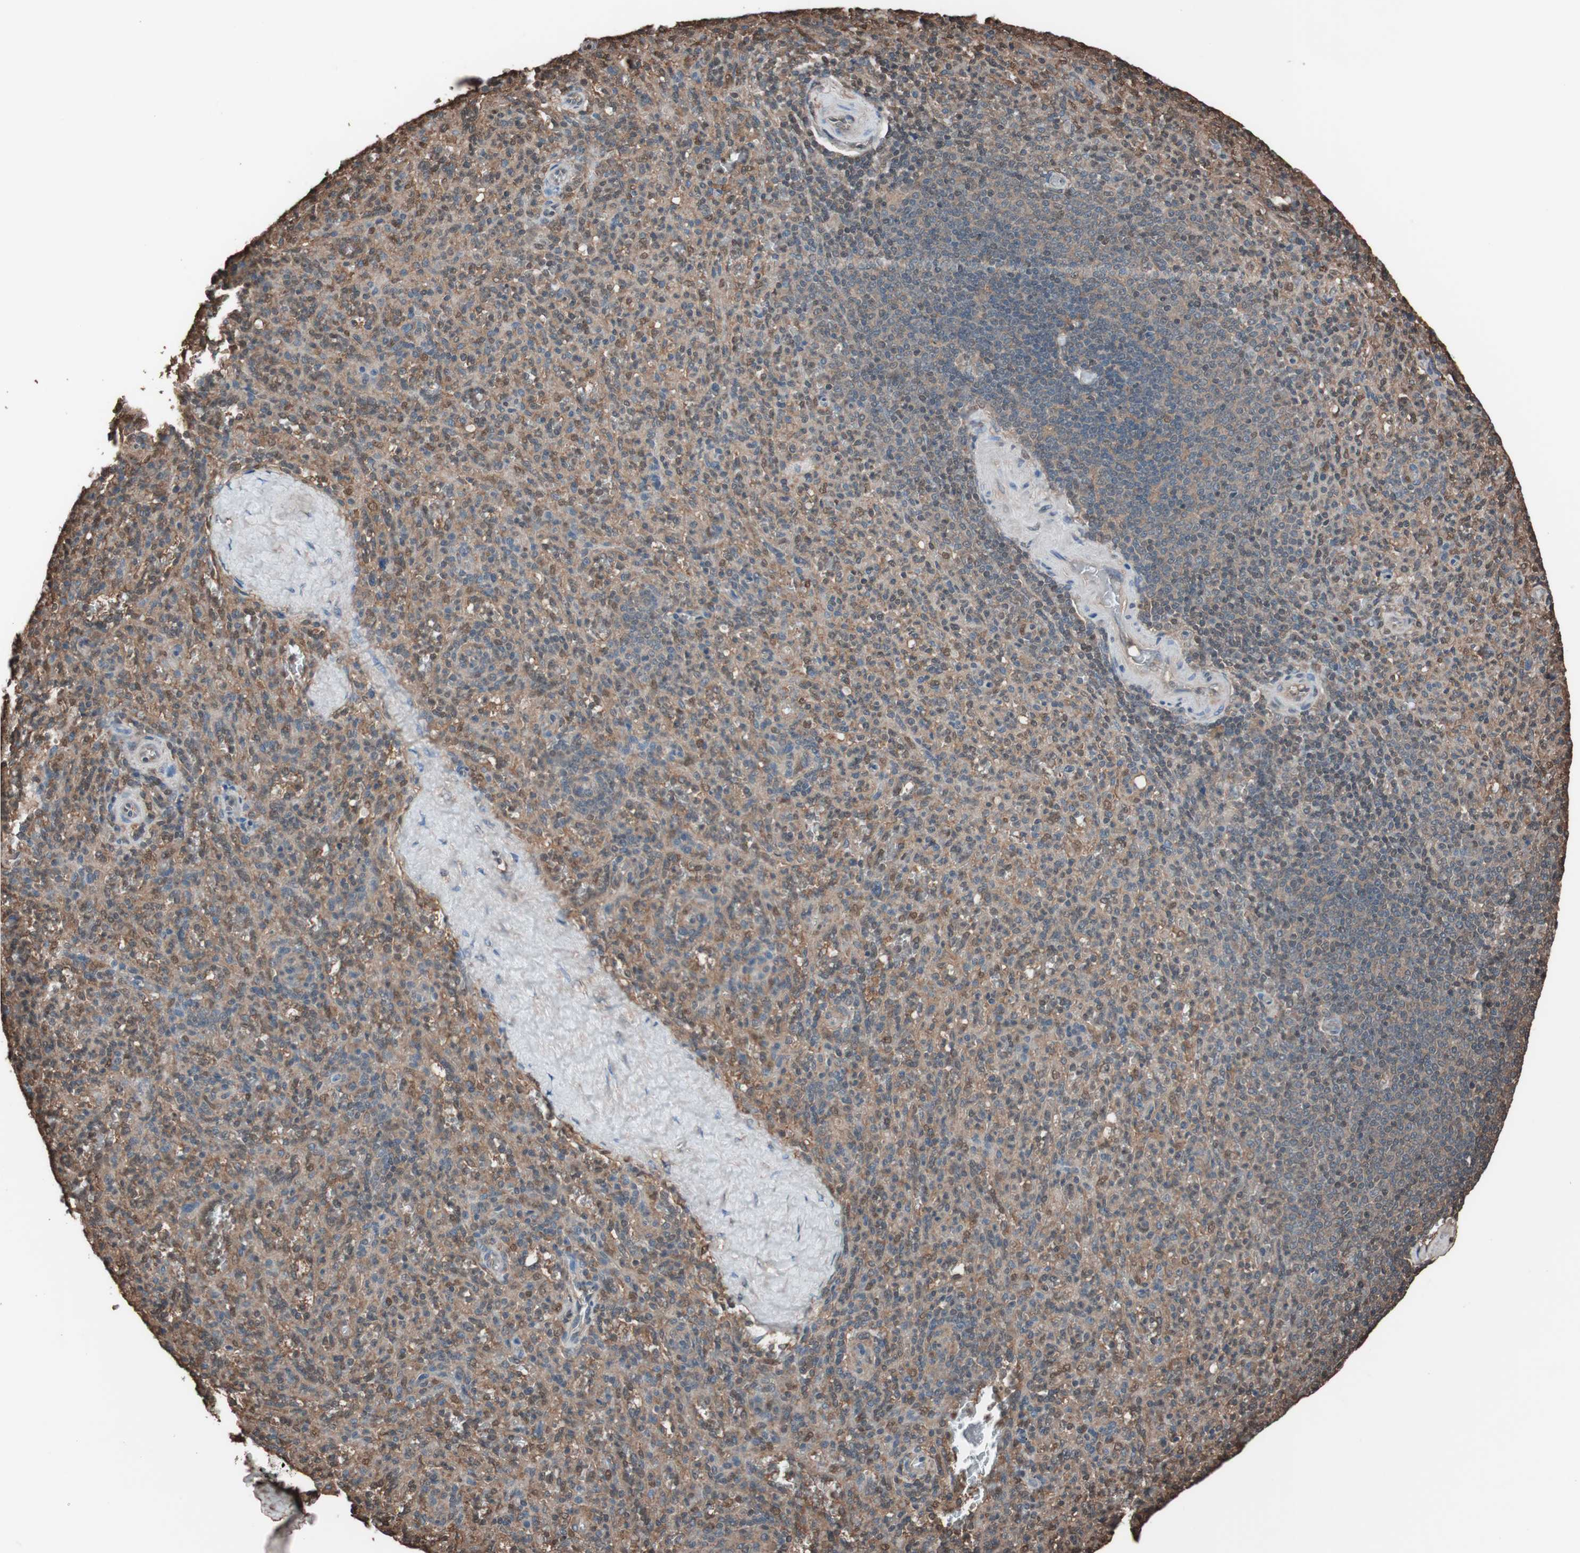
{"staining": {"intensity": "moderate", "quantity": ">75%", "location": "cytoplasmic/membranous"}, "tissue": "spleen", "cell_type": "Cells in red pulp", "image_type": "normal", "snomed": [{"axis": "morphology", "description": "Normal tissue, NOS"}, {"axis": "topography", "description": "Spleen"}], "caption": "Benign spleen exhibits moderate cytoplasmic/membranous staining in approximately >75% of cells in red pulp.", "gene": "CALM2", "patient": {"sex": "male", "age": 36}}